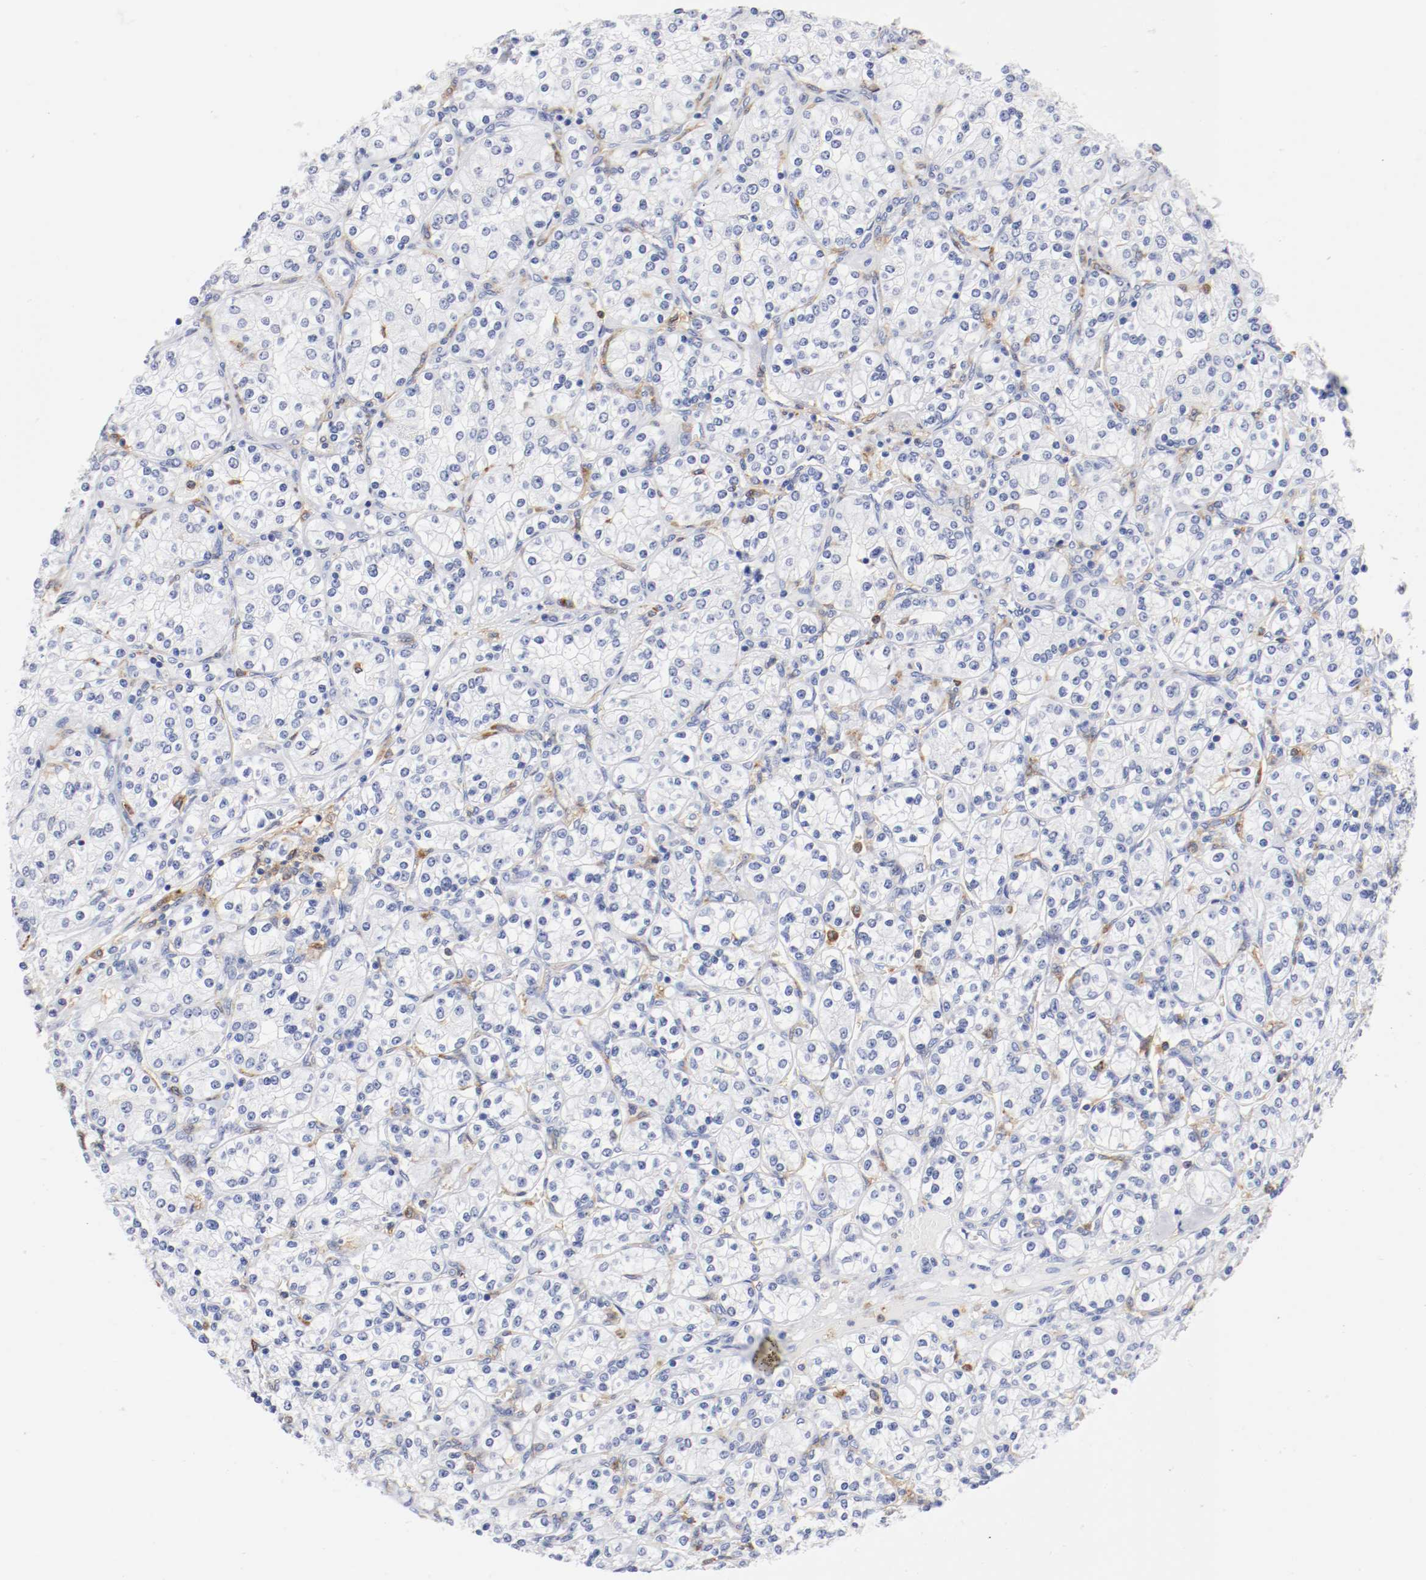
{"staining": {"intensity": "negative", "quantity": "none", "location": "none"}, "tissue": "renal cancer", "cell_type": "Tumor cells", "image_type": "cancer", "snomed": [{"axis": "morphology", "description": "Adenocarcinoma, NOS"}, {"axis": "topography", "description": "Kidney"}], "caption": "Immunohistochemistry (IHC) image of neoplastic tissue: adenocarcinoma (renal) stained with DAB demonstrates no significant protein expression in tumor cells.", "gene": "ITGAX", "patient": {"sex": "male", "age": 77}}